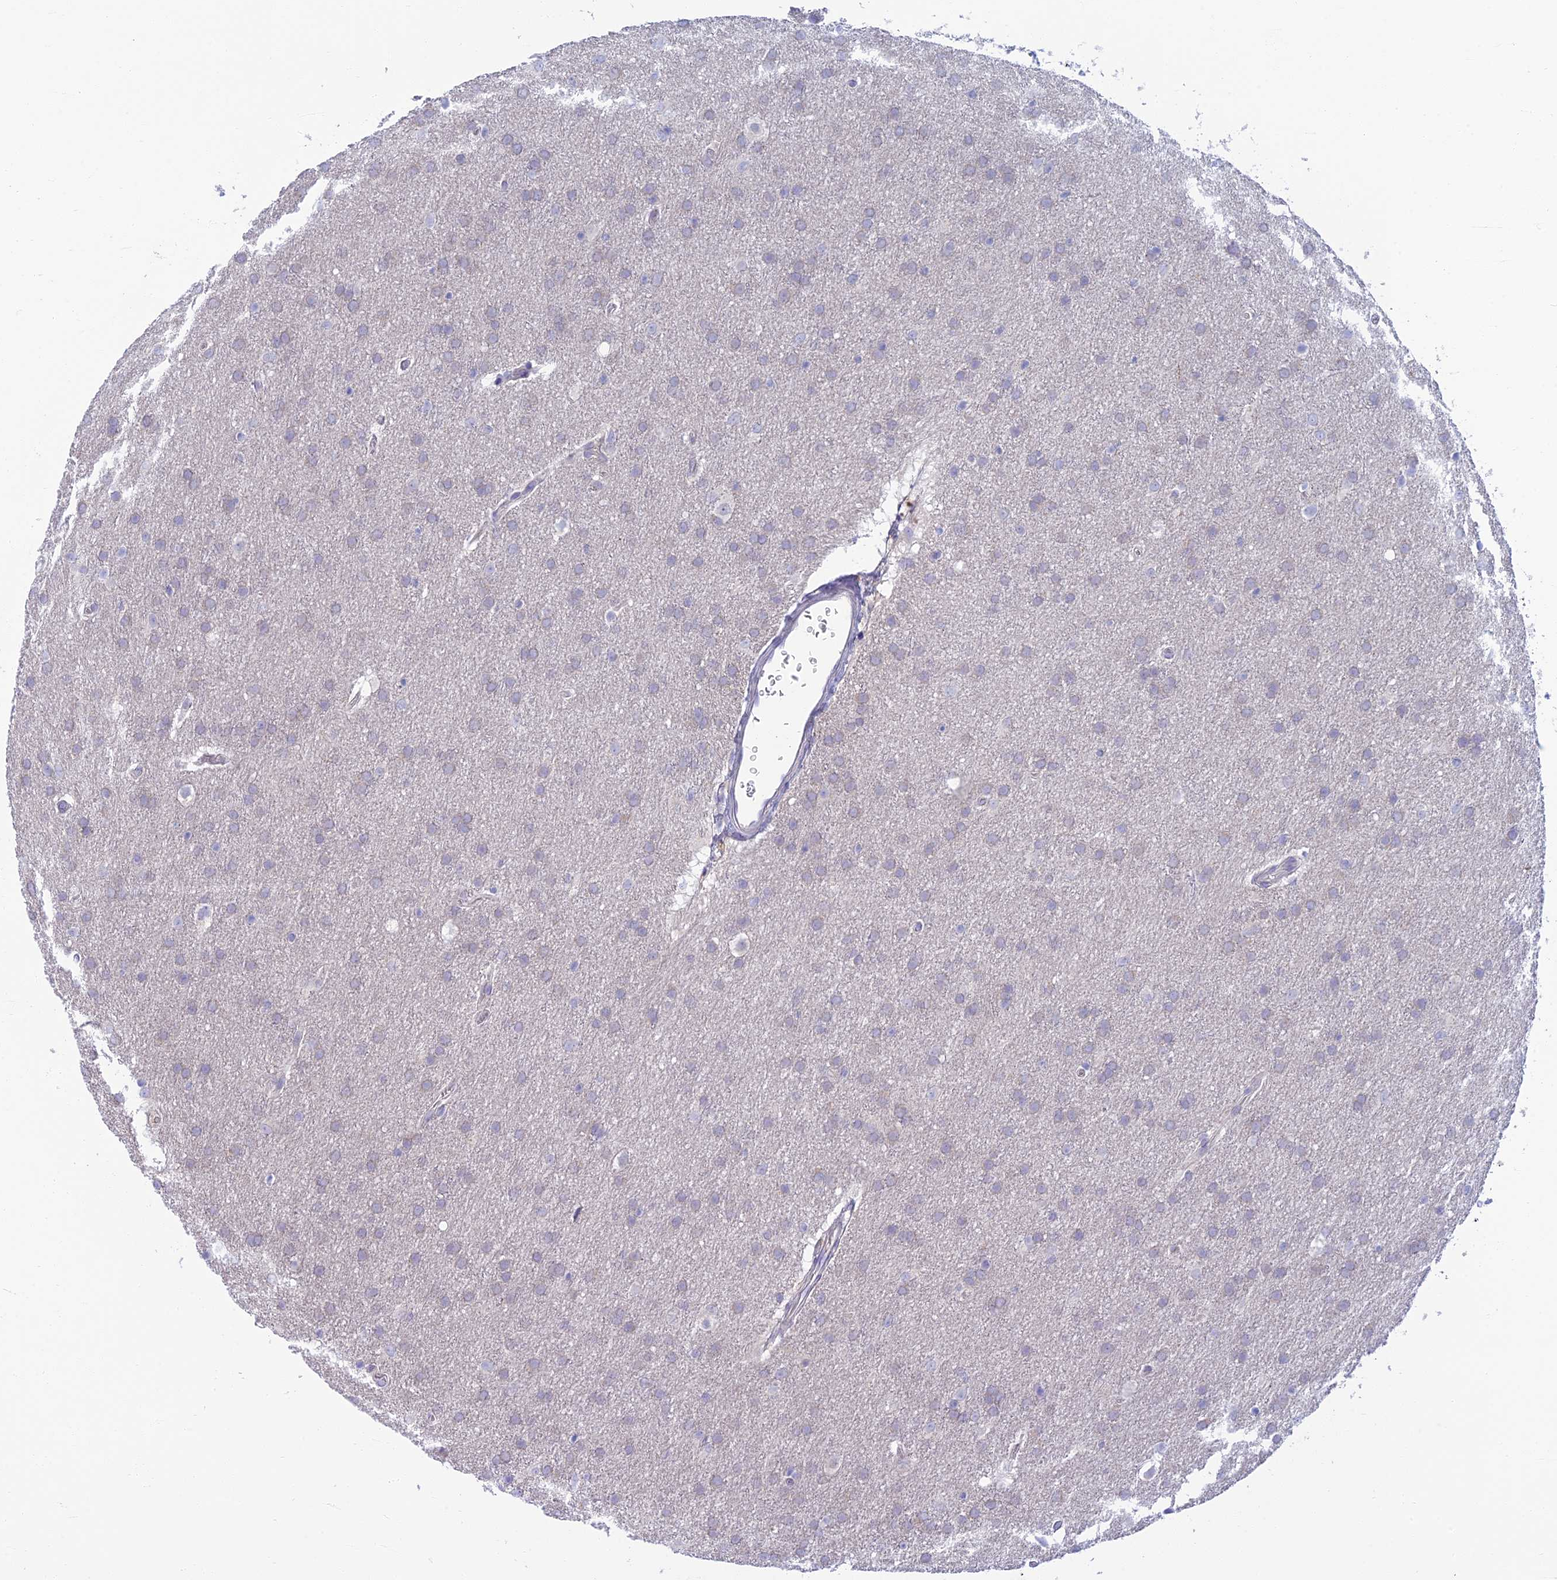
{"staining": {"intensity": "negative", "quantity": "none", "location": "none"}, "tissue": "glioma", "cell_type": "Tumor cells", "image_type": "cancer", "snomed": [{"axis": "morphology", "description": "Glioma, malignant, Low grade"}, {"axis": "topography", "description": "Brain"}], "caption": "Low-grade glioma (malignant) stained for a protein using immunohistochemistry displays no positivity tumor cells.", "gene": "SLC25A41", "patient": {"sex": "female", "age": 32}}